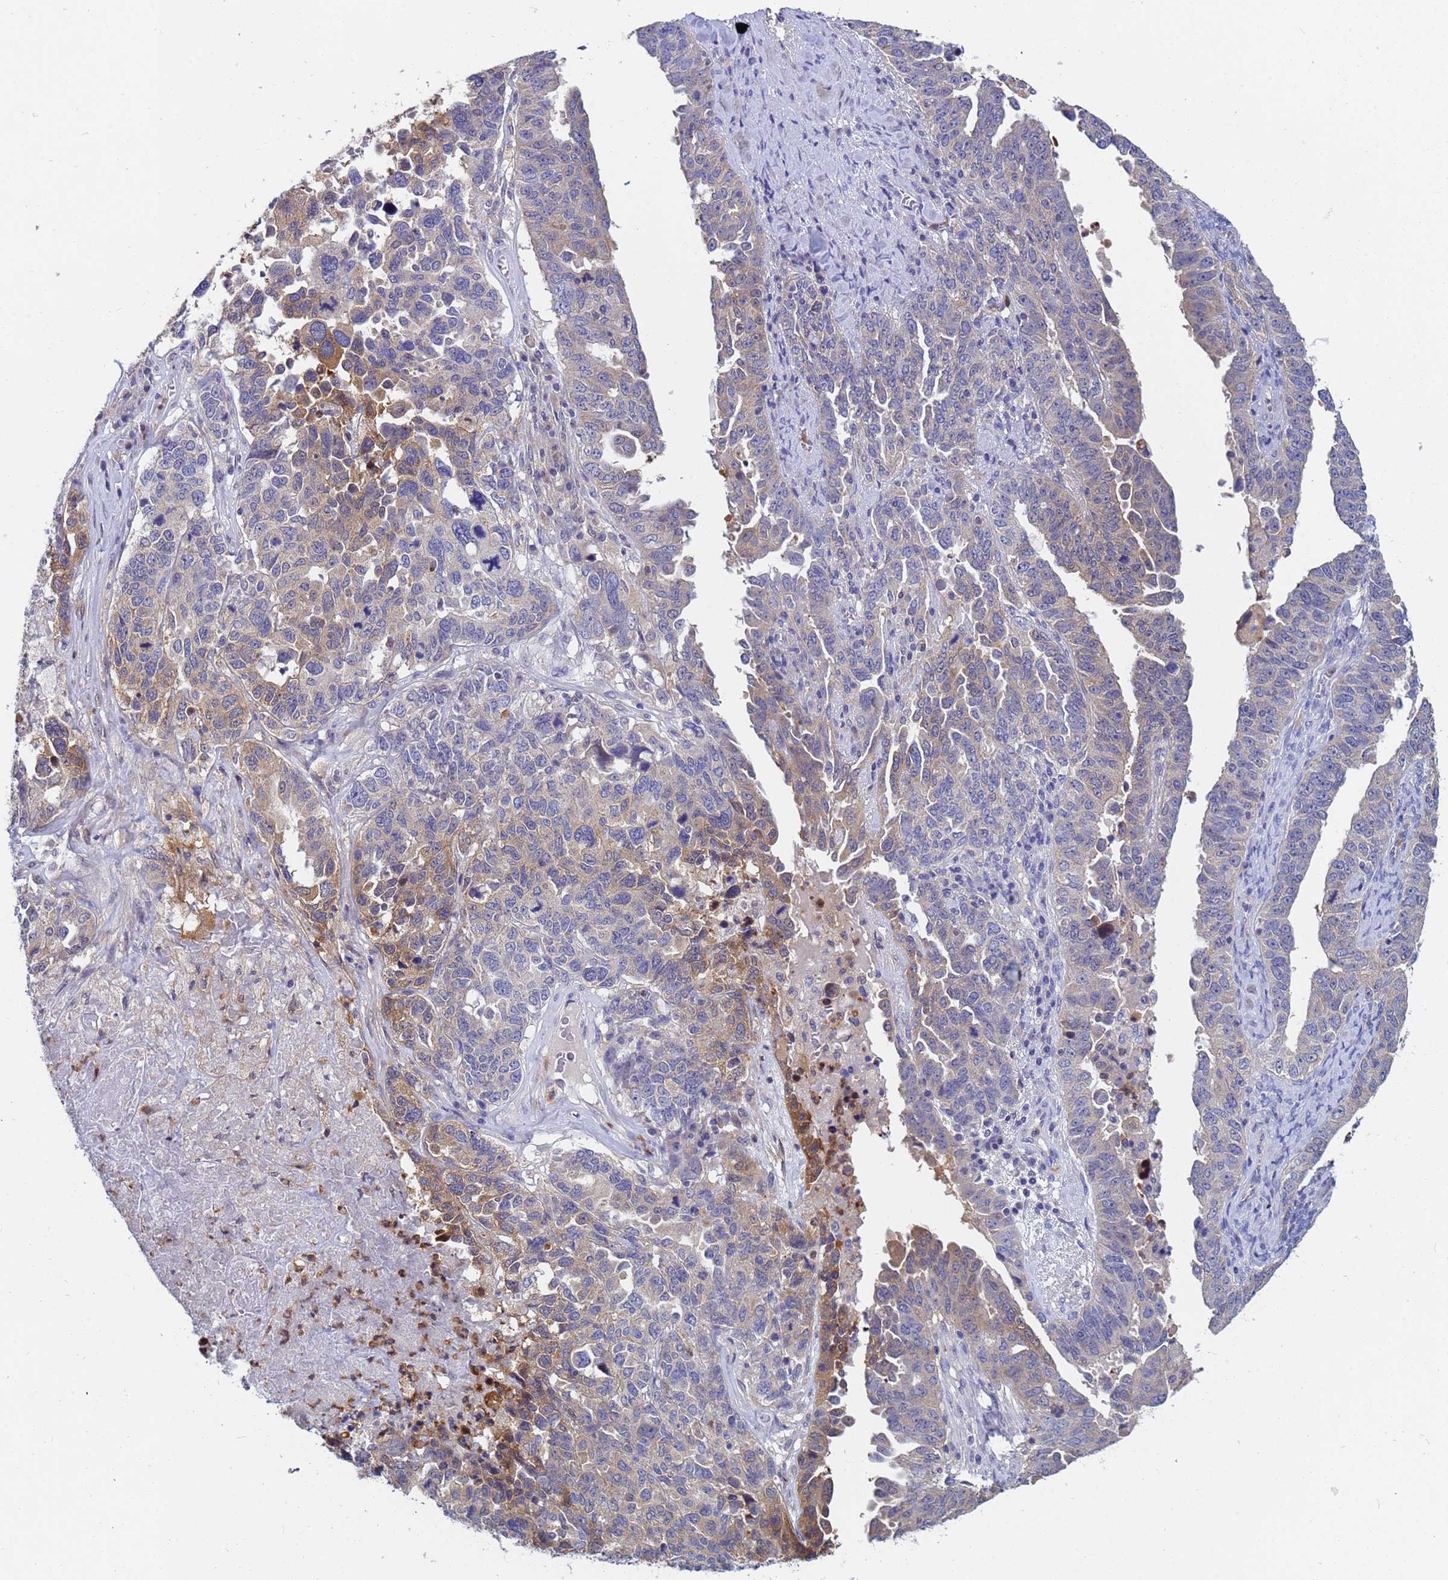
{"staining": {"intensity": "moderate", "quantity": "<25%", "location": "cytoplasmic/membranous"}, "tissue": "ovarian cancer", "cell_type": "Tumor cells", "image_type": "cancer", "snomed": [{"axis": "morphology", "description": "Carcinoma, endometroid"}, {"axis": "topography", "description": "Ovary"}], "caption": "Immunohistochemistry (IHC) image of human ovarian cancer stained for a protein (brown), which displays low levels of moderate cytoplasmic/membranous positivity in about <25% of tumor cells.", "gene": "TTLL11", "patient": {"sex": "female", "age": 62}}